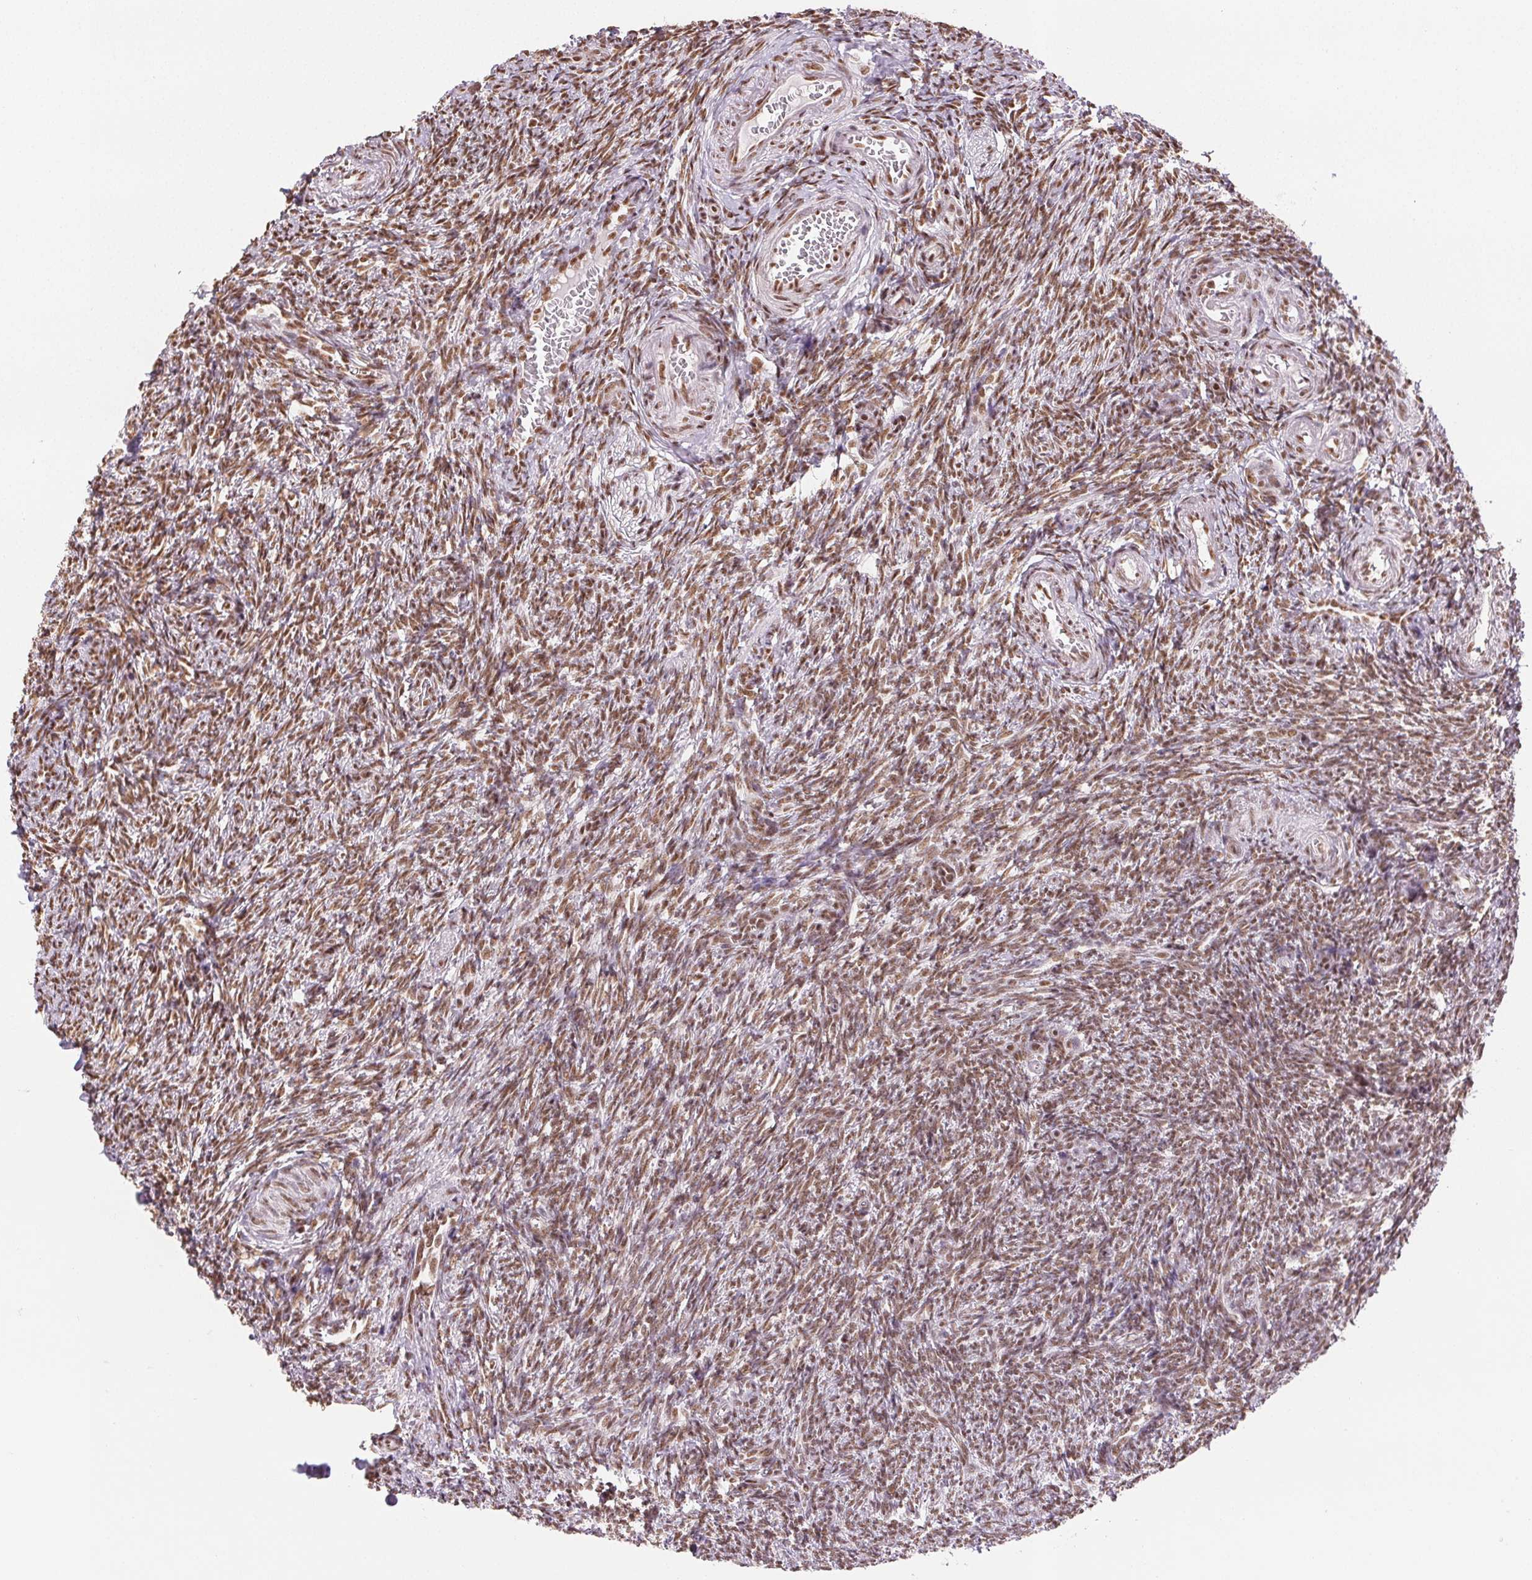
{"staining": {"intensity": "moderate", "quantity": ">75%", "location": "nuclear"}, "tissue": "ovary", "cell_type": "Ovarian stroma cells", "image_type": "normal", "snomed": [{"axis": "morphology", "description": "Normal tissue, NOS"}, {"axis": "topography", "description": "Ovary"}], "caption": "DAB immunohistochemical staining of normal ovary reveals moderate nuclear protein staining in about >75% of ovarian stroma cells.", "gene": "IK", "patient": {"sex": "female", "age": 39}}